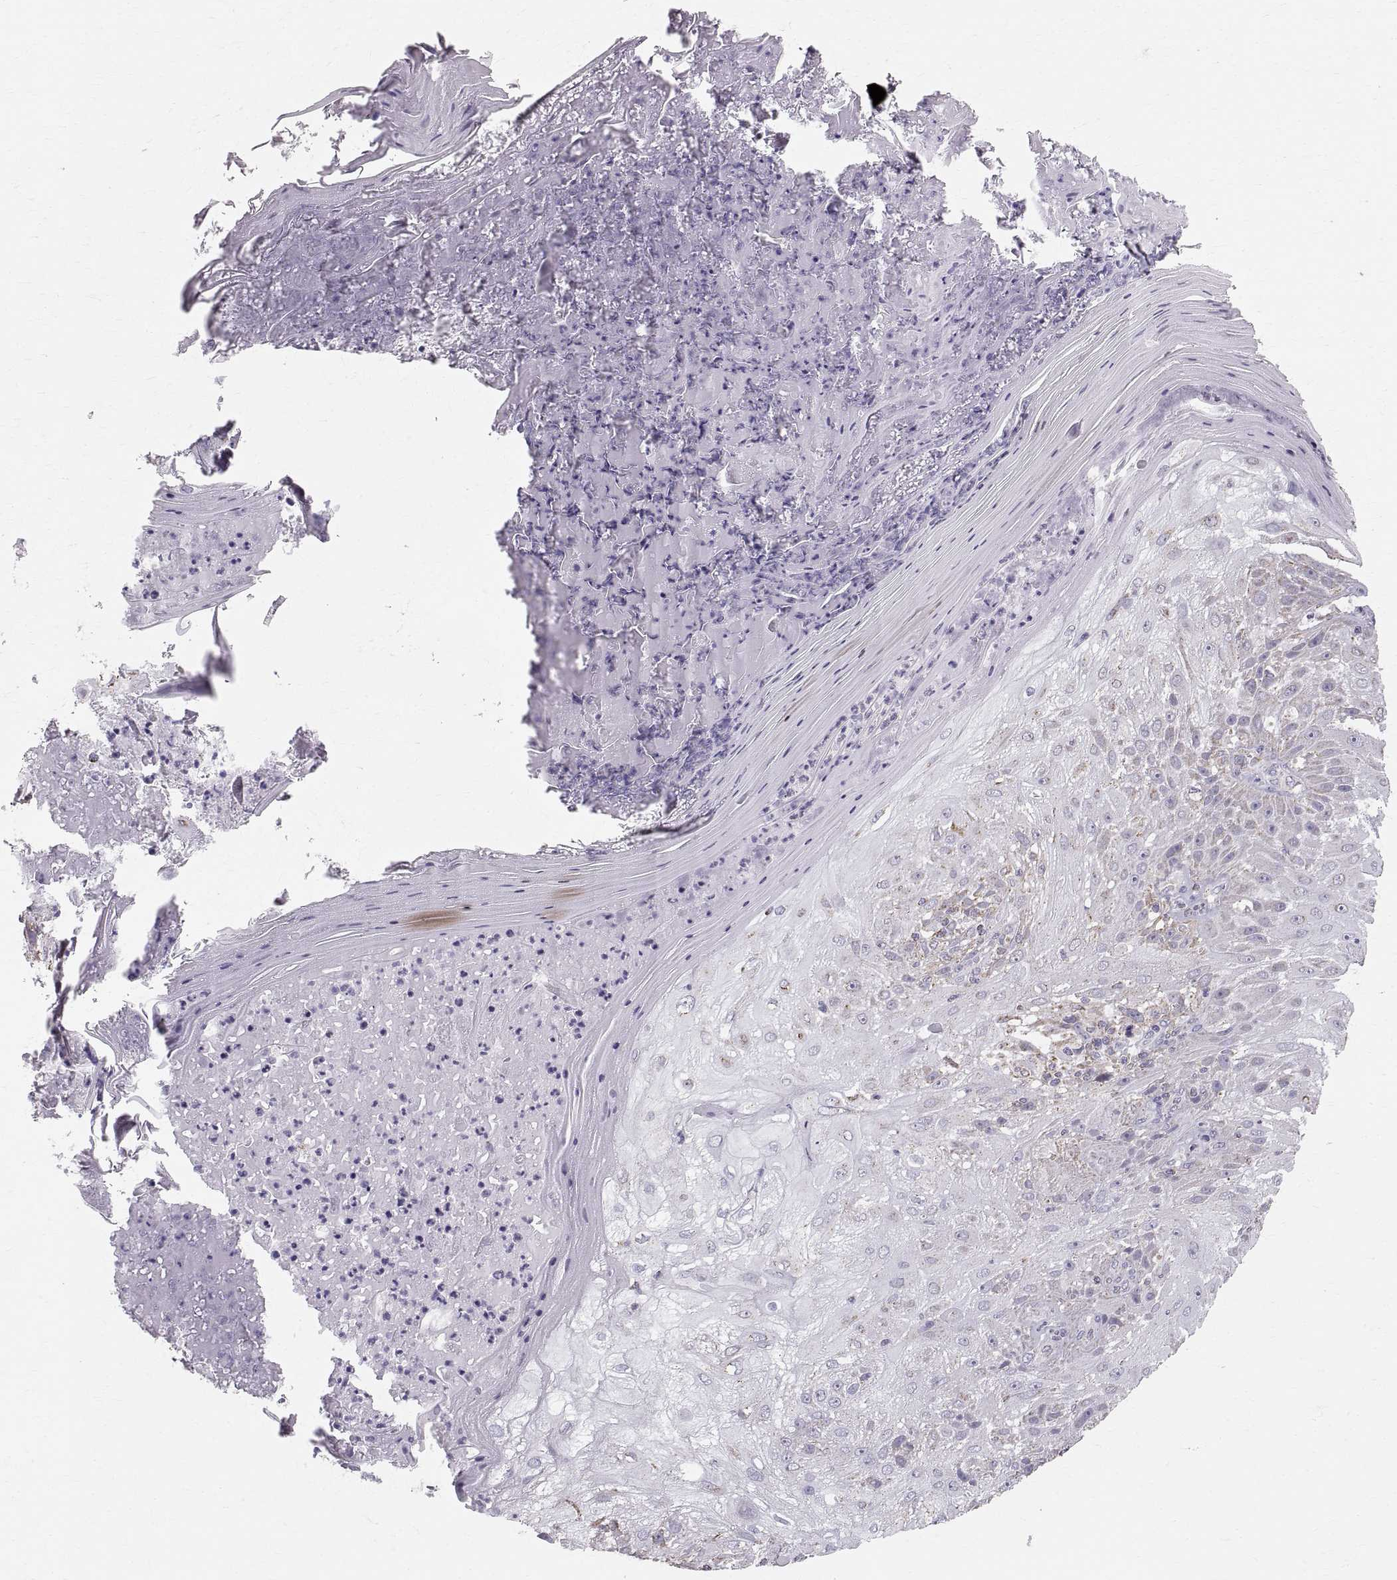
{"staining": {"intensity": "negative", "quantity": "none", "location": "none"}, "tissue": "skin cancer", "cell_type": "Tumor cells", "image_type": "cancer", "snomed": [{"axis": "morphology", "description": "Normal tissue, NOS"}, {"axis": "morphology", "description": "Squamous cell carcinoma, NOS"}, {"axis": "topography", "description": "Skin"}], "caption": "Immunohistochemistry of skin cancer shows no expression in tumor cells.", "gene": "STMND1", "patient": {"sex": "female", "age": 83}}